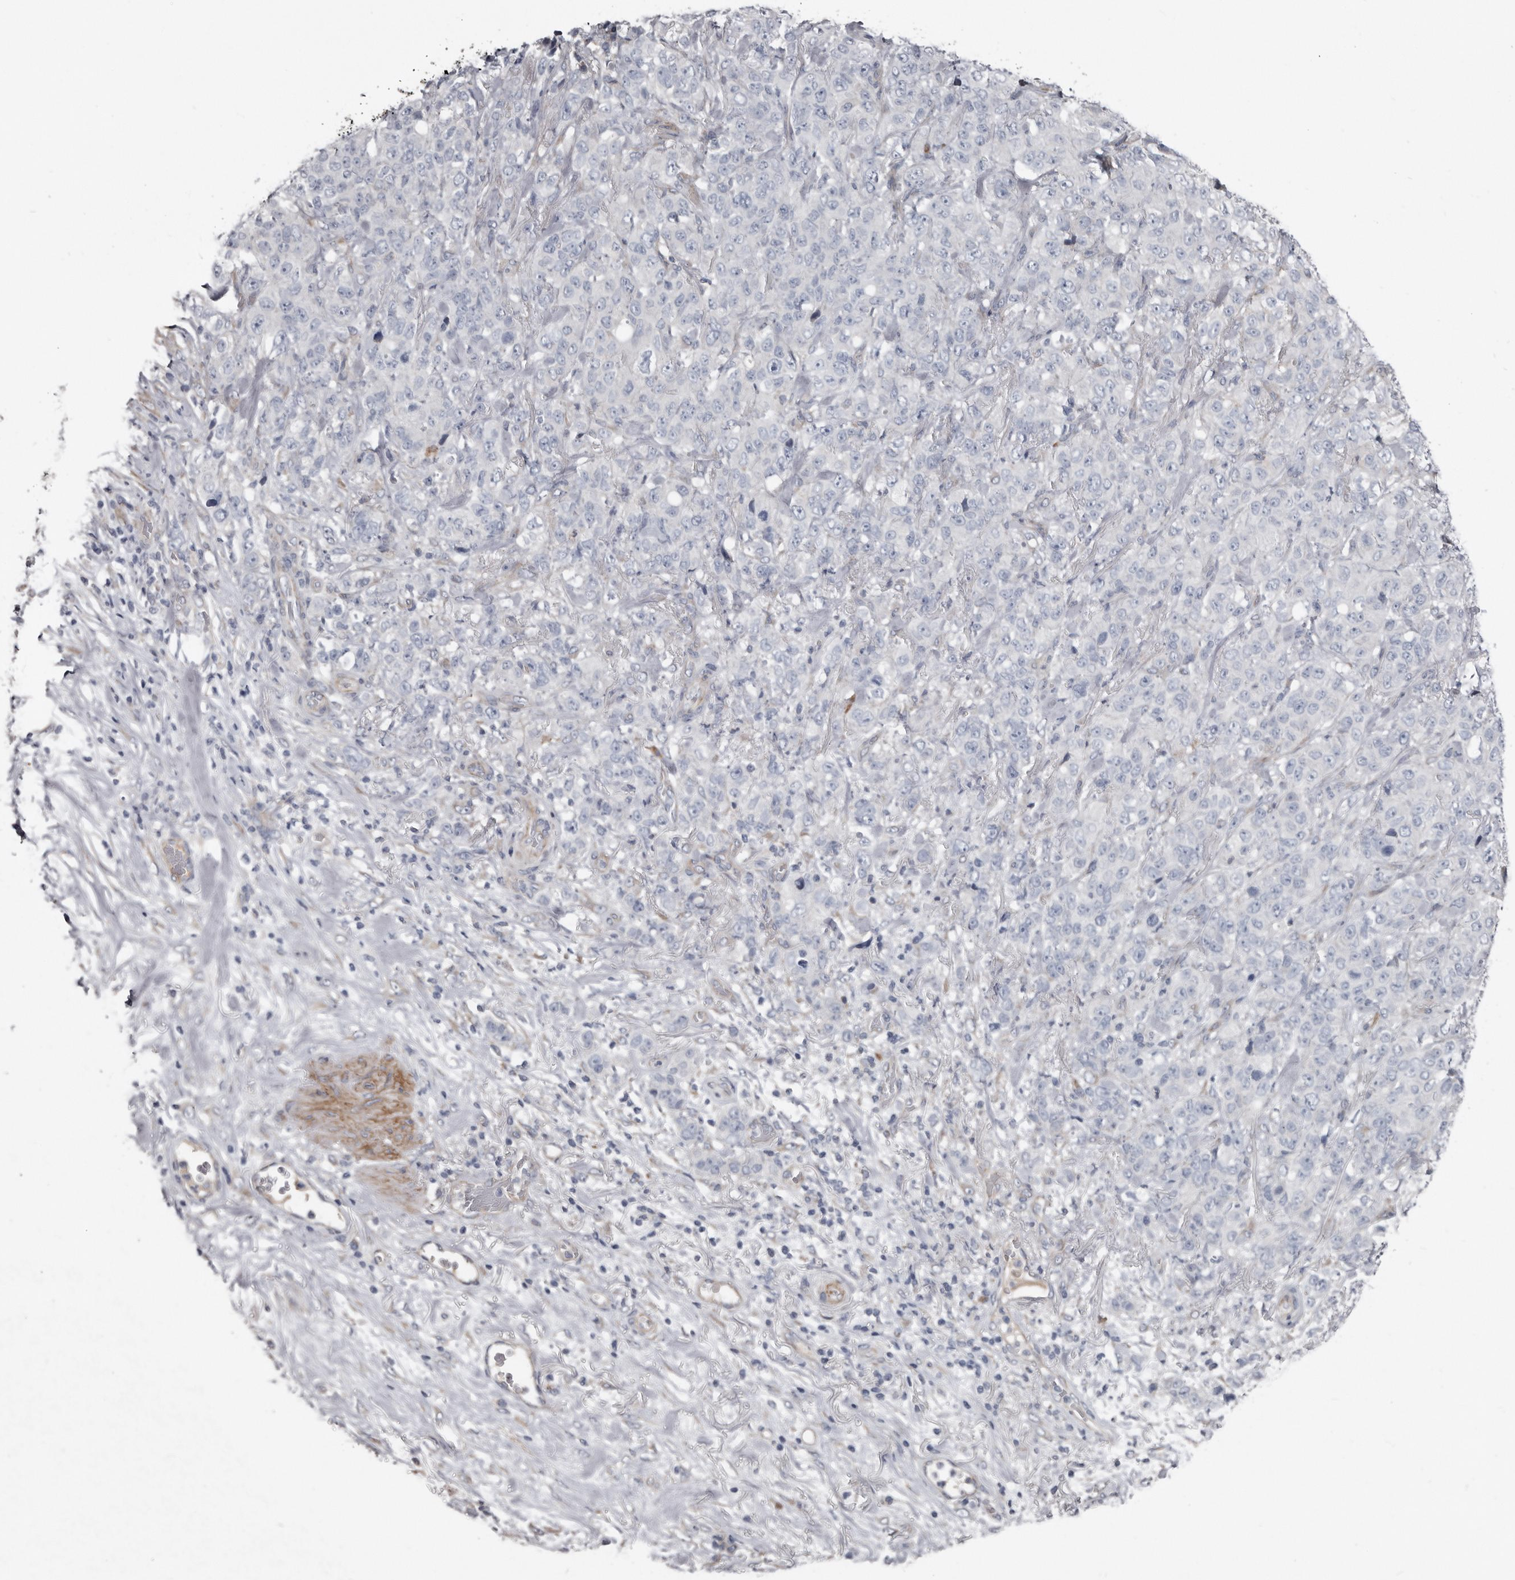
{"staining": {"intensity": "negative", "quantity": "none", "location": "none"}, "tissue": "stomach cancer", "cell_type": "Tumor cells", "image_type": "cancer", "snomed": [{"axis": "morphology", "description": "Adenocarcinoma, NOS"}, {"axis": "topography", "description": "Stomach"}], "caption": "Immunohistochemical staining of stomach adenocarcinoma reveals no significant expression in tumor cells.", "gene": "ZNF114", "patient": {"sex": "male", "age": 48}}